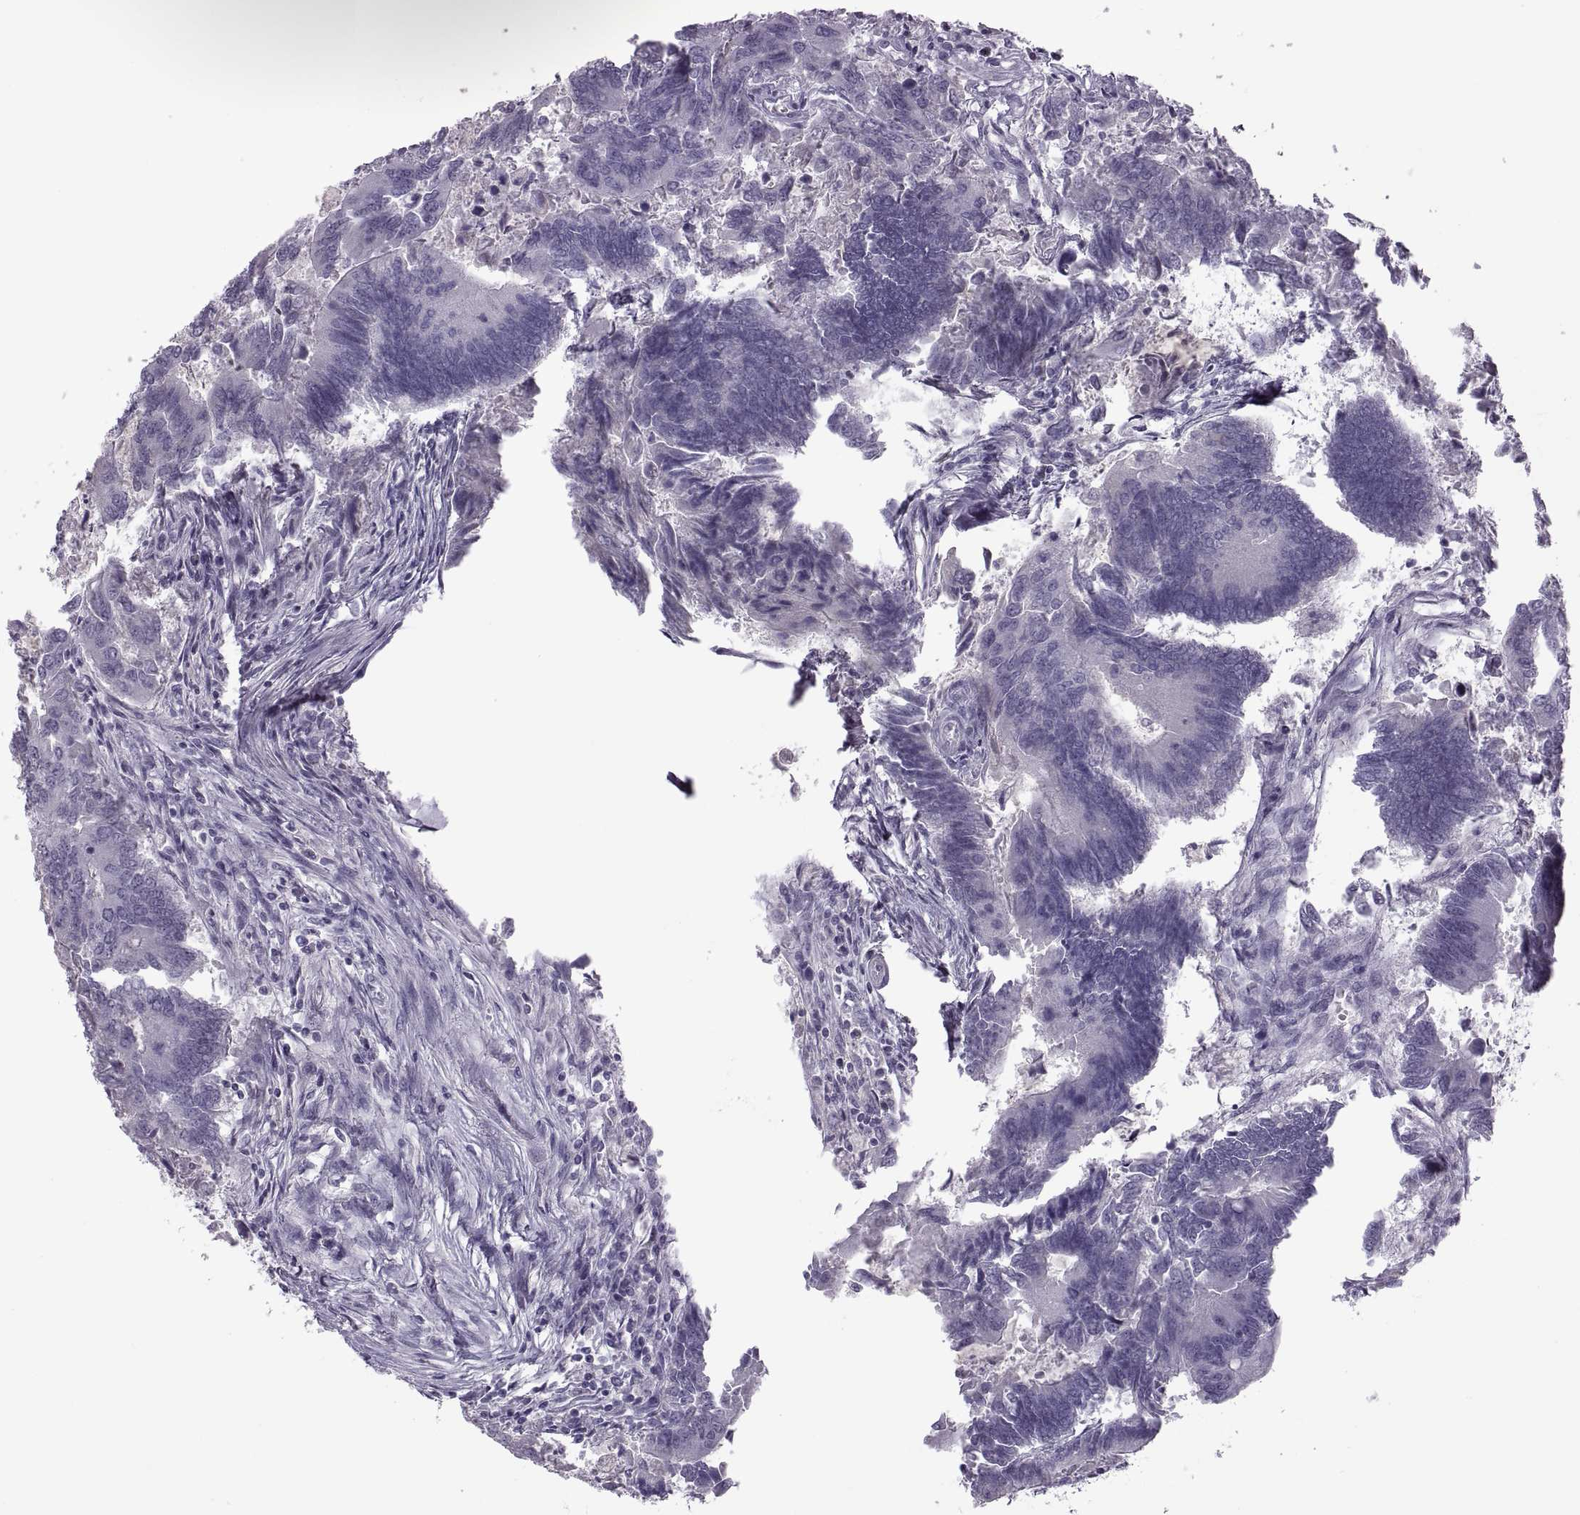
{"staining": {"intensity": "negative", "quantity": "none", "location": "none"}, "tissue": "colorectal cancer", "cell_type": "Tumor cells", "image_type": "cancer", "snomed": [{"axis": "morphology", "description": "Adenocarcinoma, NOS"}, {"axis": "topography", "description": "Colon"}], "caption": "An image of adenocarcinoma (colorectal) stained for a protein demonstrates no brown staining in tumor cells. (Immunohistochemistry (ihc), brightfield microscopy, high magnification).", "gene": "RSPH6A", "patient": {"sex": "female", "age": 67}}